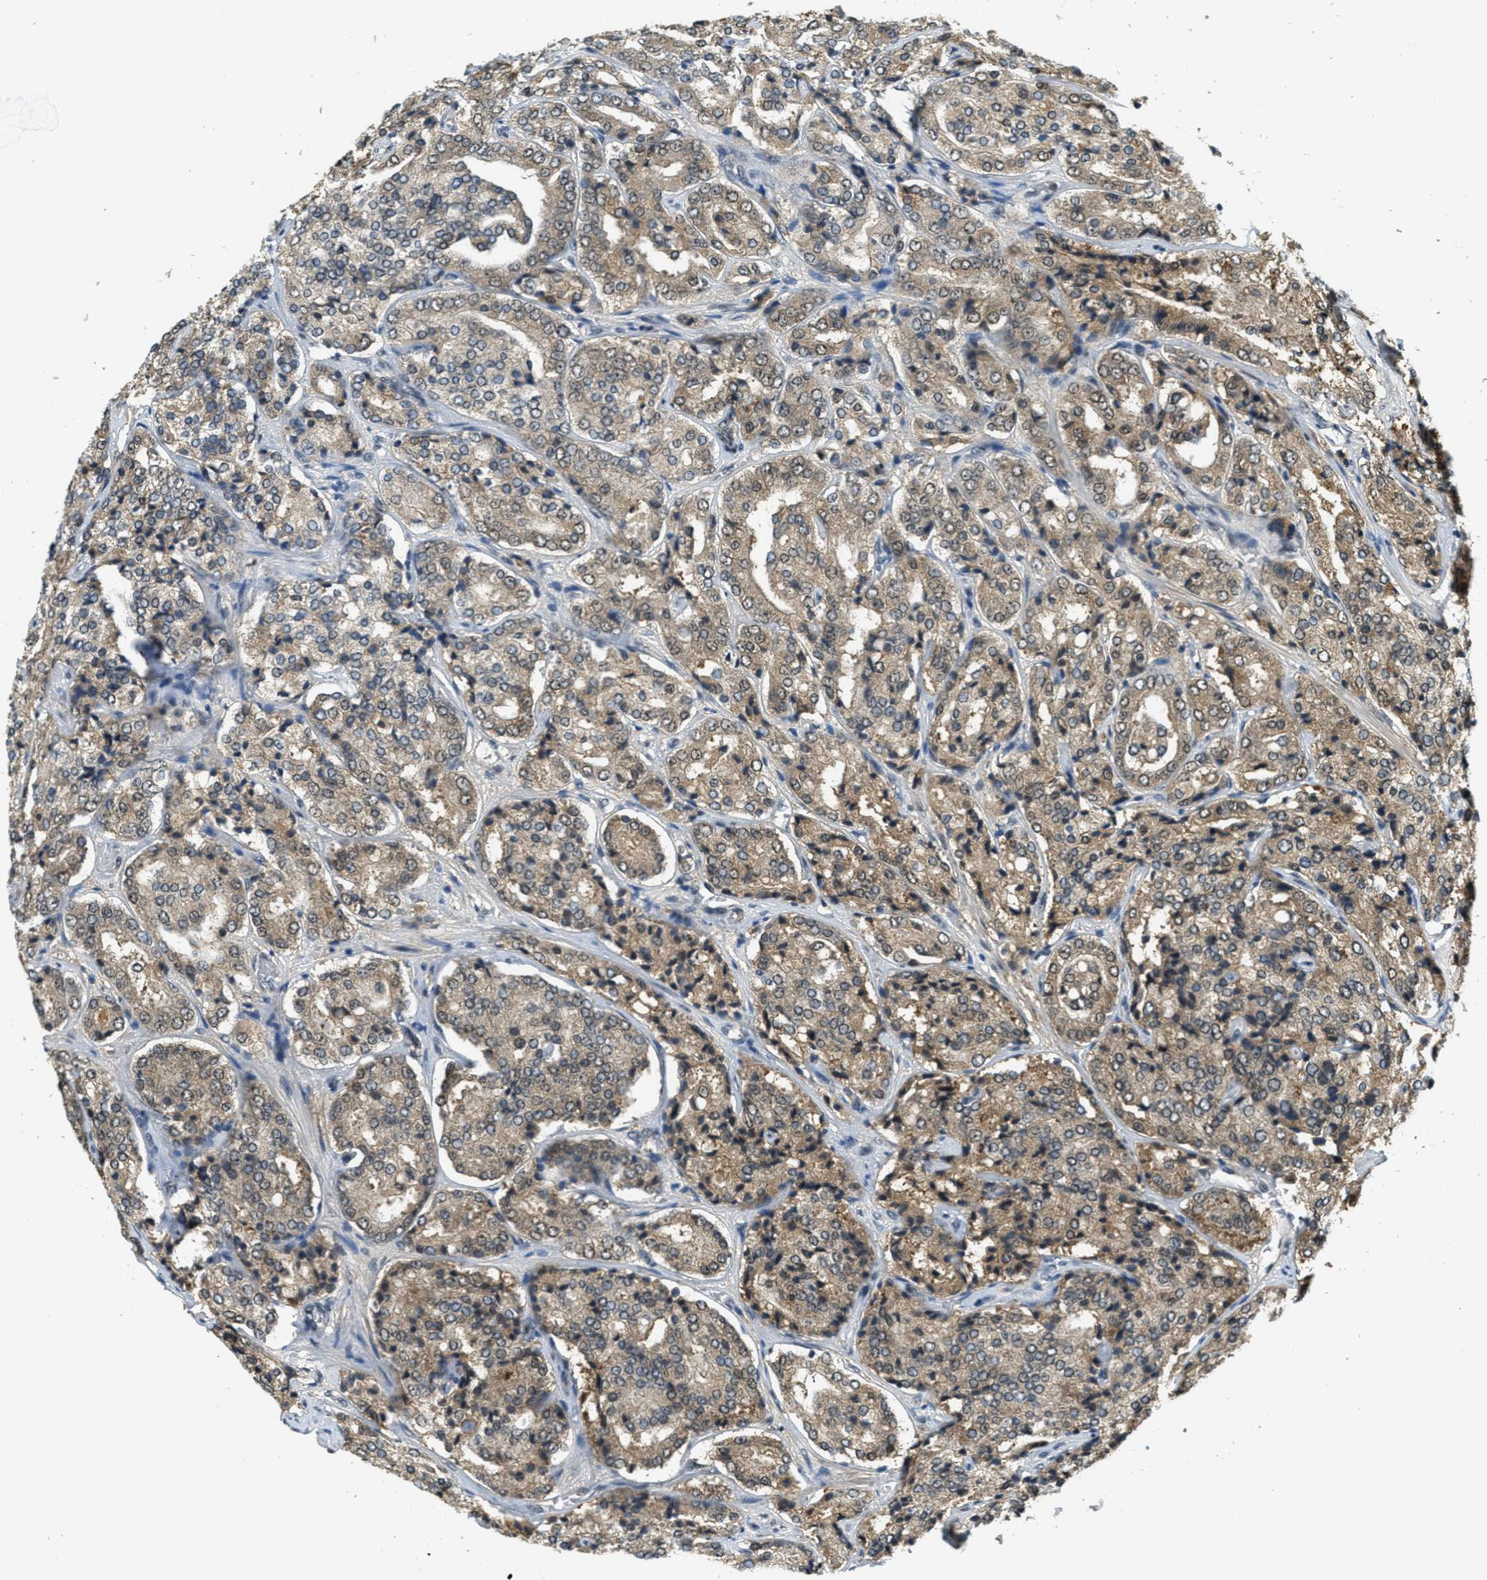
{"staining": {"intensity": "moderate", "quantity": ">75%", "location": "cytoplasmic/membranous,nuclear"}, "tissue": "prostate cancer", "cell_type": "Tumor cells", "image_type": "cancer", "snomed": [{"axis": "morphology", "description": "Adenocarcinoma, High grade"}, {"axis": "topography", "description": "Prostate"}], "caption": "Immunohistochemical staining of human prostate cancer exhibits medium levels of moderate cytoplasmic/membranous and nuclear positivity in about >75% of tumor cells.", "gene": "ZNF148", "patient": {"sex": "male", "age": 65}}